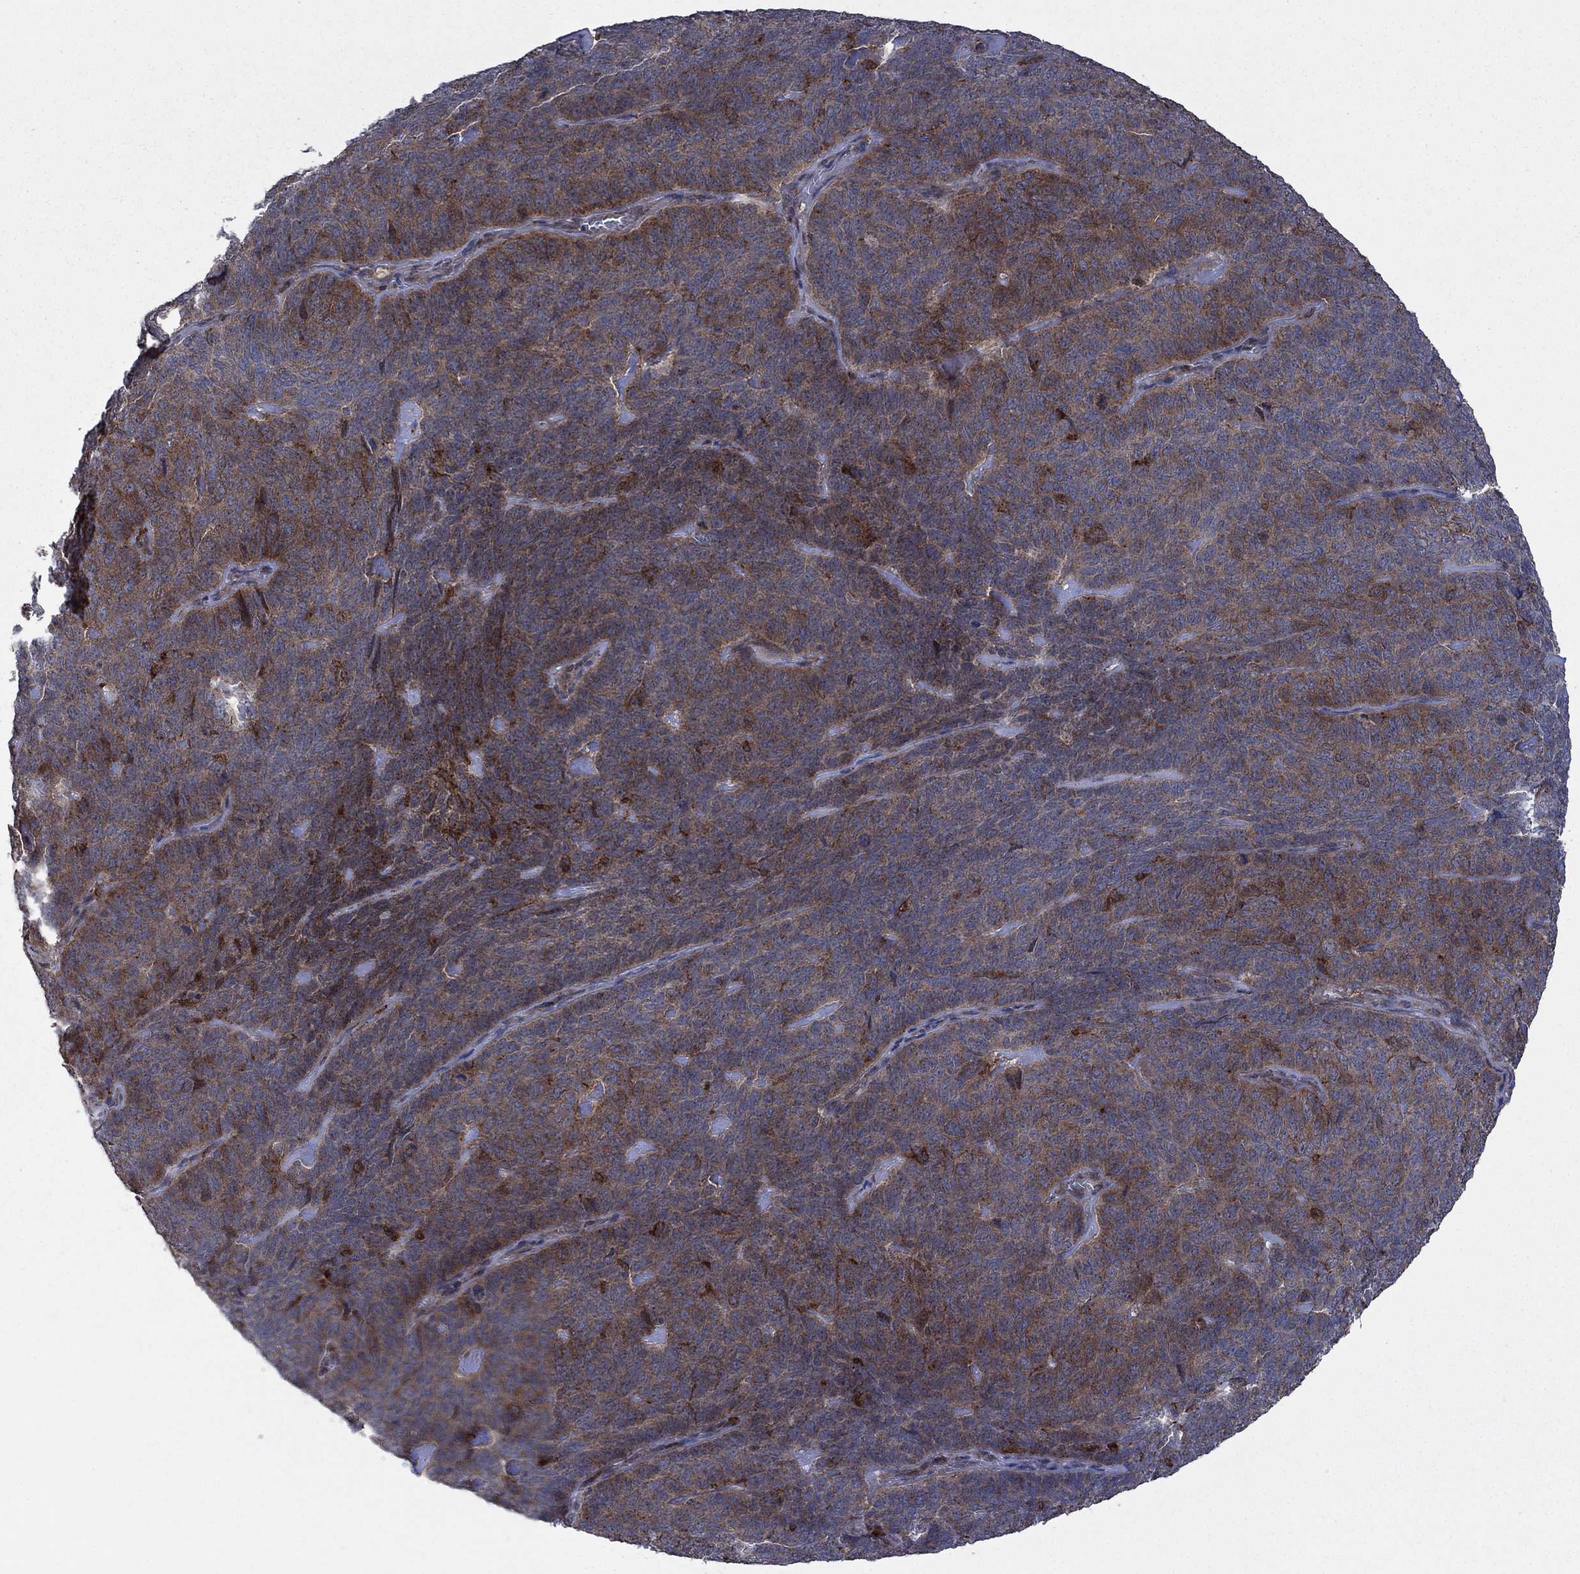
{"staining": {"intensity": "strong", "quantity": "25%-75%", "location": "cytoplasmic/membranous"}, "tissue": "skin cancer", "cell_type": "Tumor cells", "image_type": "cancer", "snomed": [{"axis": "morphology", "description": "Squamous cell carcinoma, NOS"}, {"axis": "topography", "description": "Skin"}, {"axis": "topography", "description": "Anal"}], "caption": "The image shows immunohistochemical staining of skin cancer. There is strong cytoplasmic/membranous positivity is present in about 25%-75% of tumor cells. (brown staining indicates protein expression, while blue staining denotes nuclei).", "gene": "MEA1", "patient": {"sex": "female", "age": 51}}